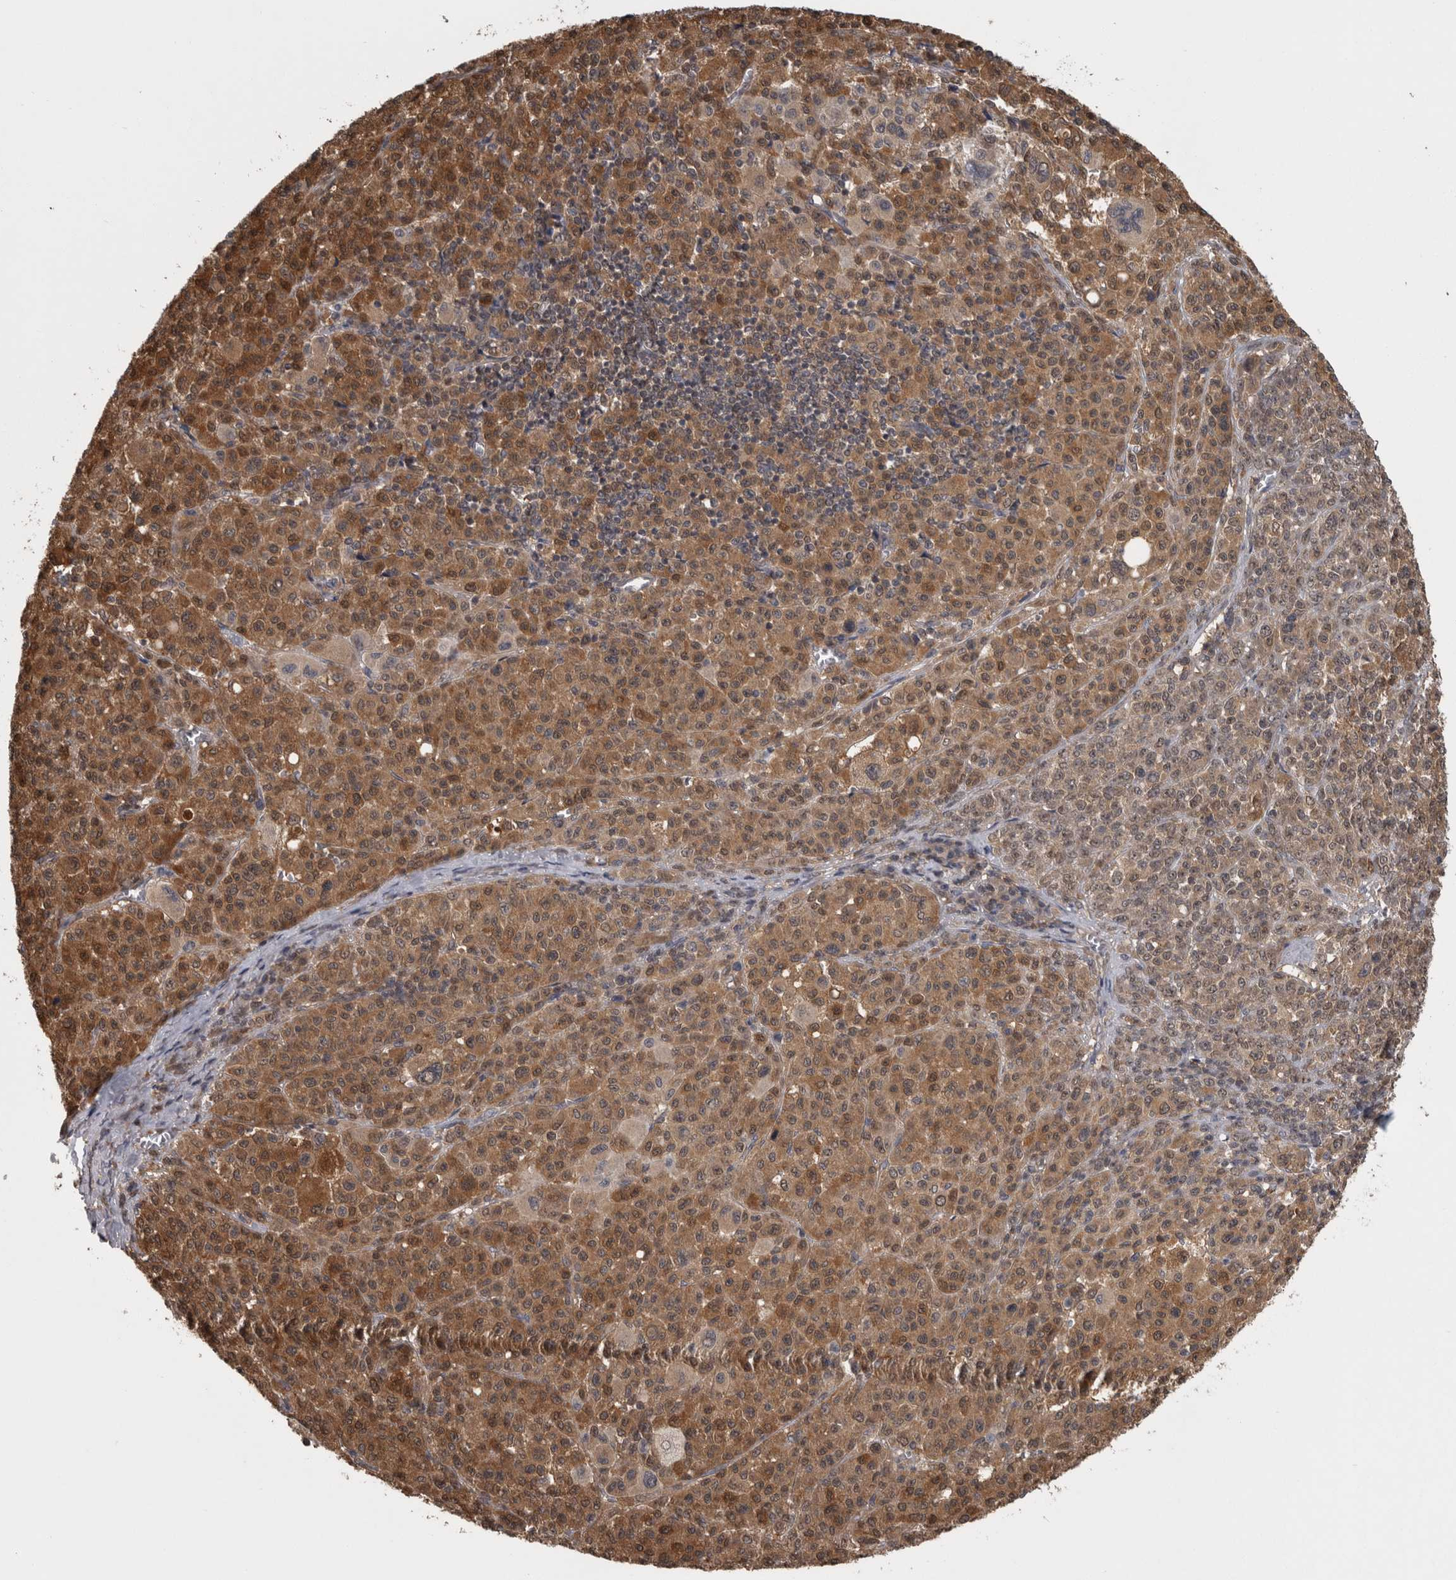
{"staining": {"intensity": "moderate", "quantity": ">75%", "location": "cytoplasmic/membranous"}, "tissue": "melanoma", "cell_type": "Tumor cells", "image_type": "cancer", "snomed": [{"axis": "morphology", "description": "Malignant melanoma, Metastatic site"}, {"axis": "topography", "description": "Skin"}], "caption": "The histopathology image demonstrates immunohistochemical staining of malignant melanoma (metastatic site). There is moderate cytoplasmic/membranous positivity is identified in approximately >75% of tumor cells.", "gene": "APRT", "patient": {"sex": "female", "age": 74}}